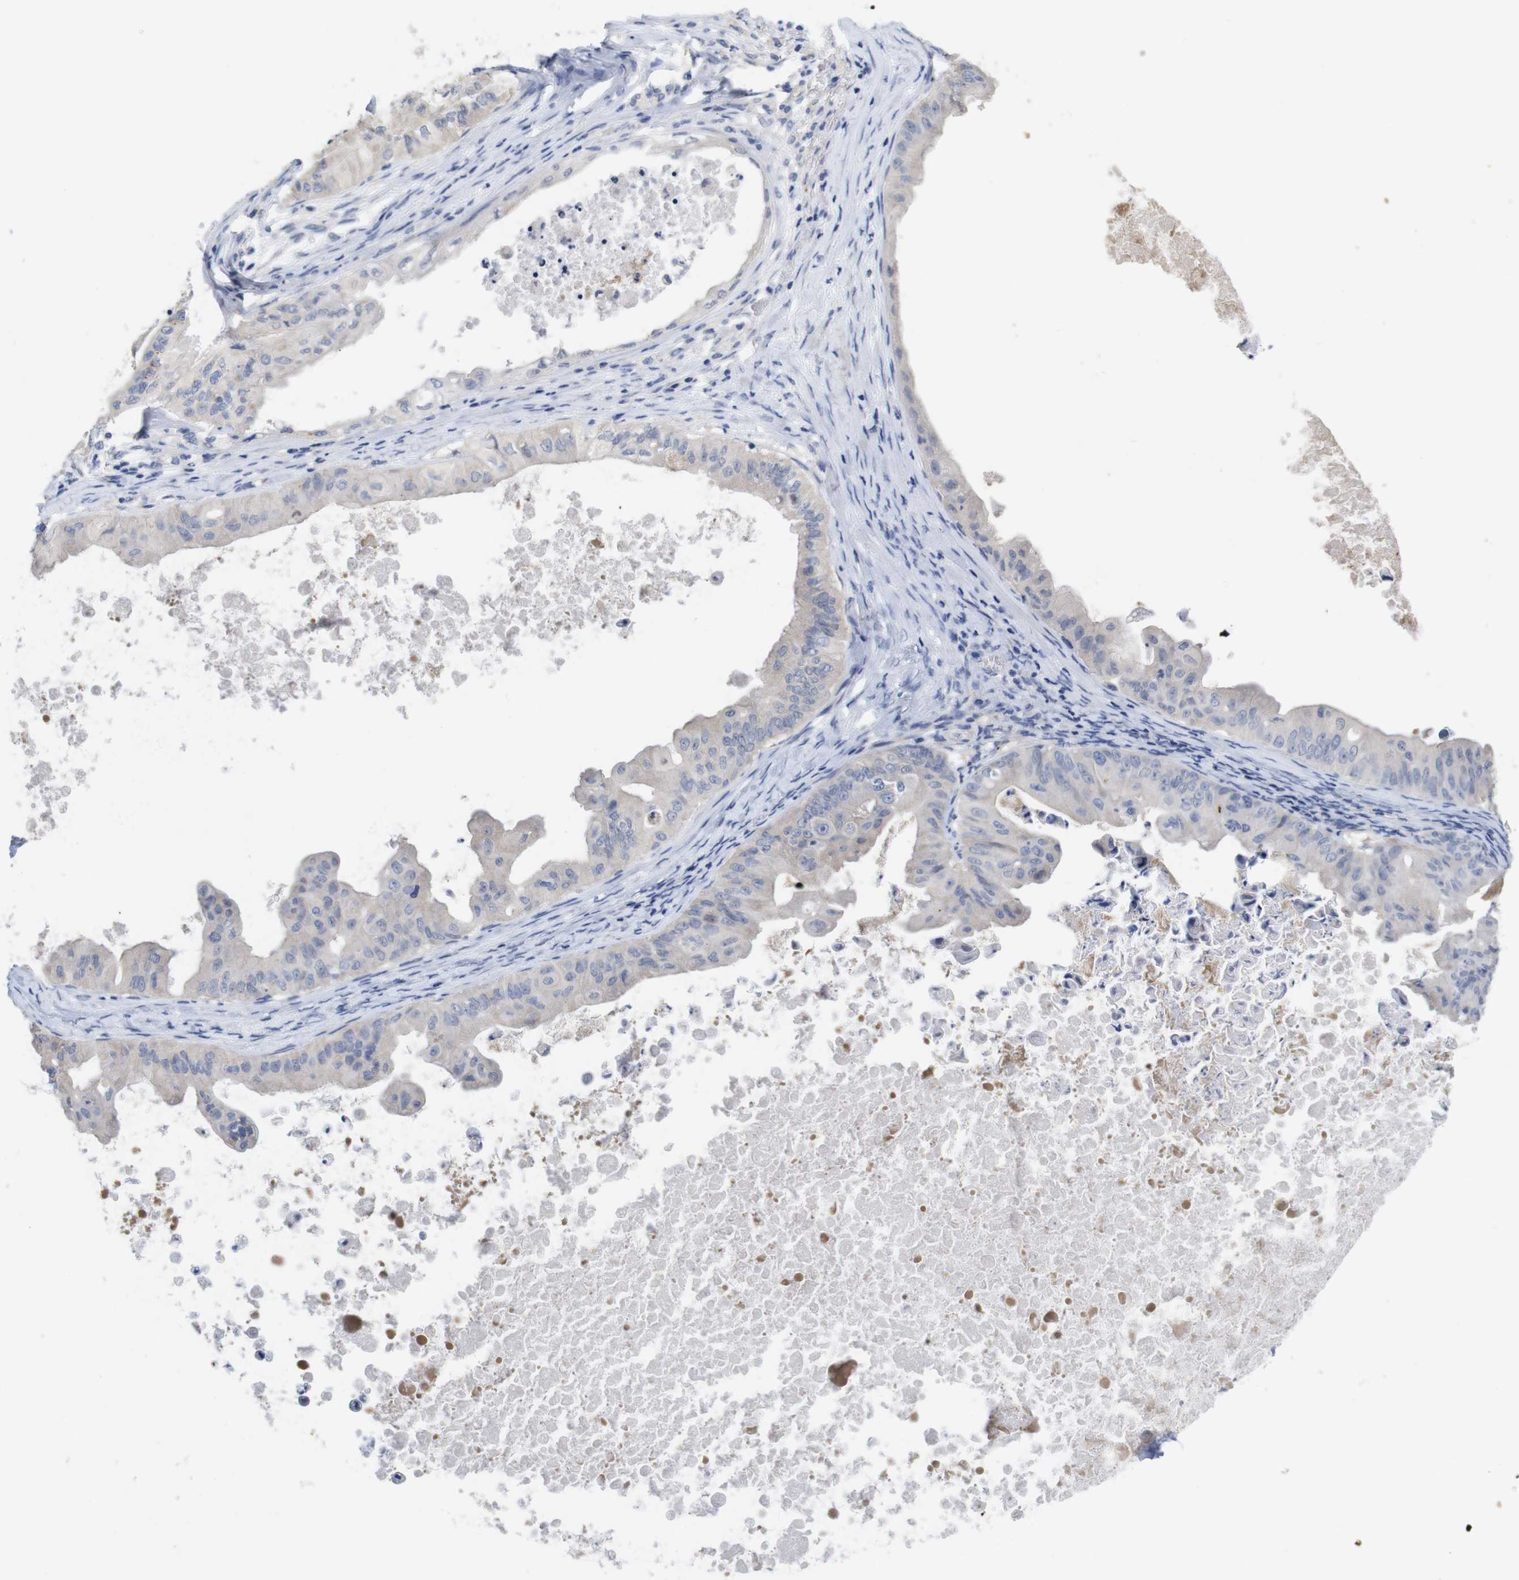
{"staining": {"intensity": "weak", "quantity": "<25%", "location": "cytoplasmic/membranous"}, "tissue": "ovarian cancer", "cell_type": "Tumor cells", "image_type": "cancer", "snomed": [{"axis": "morphology", "description": "Cystadenocarcinoma, mucinous, NOS"}, {"axis": "topography", "description": "Ovary"}], "caption": "Ovarian cancer (mucinous cystadenocarcinoma) stained for a protein using immunohistochemistry (IHC) shows no positivity tumor cells.", "gene": "TNNI3", "patient": {"sex": "female", "age": 37}}